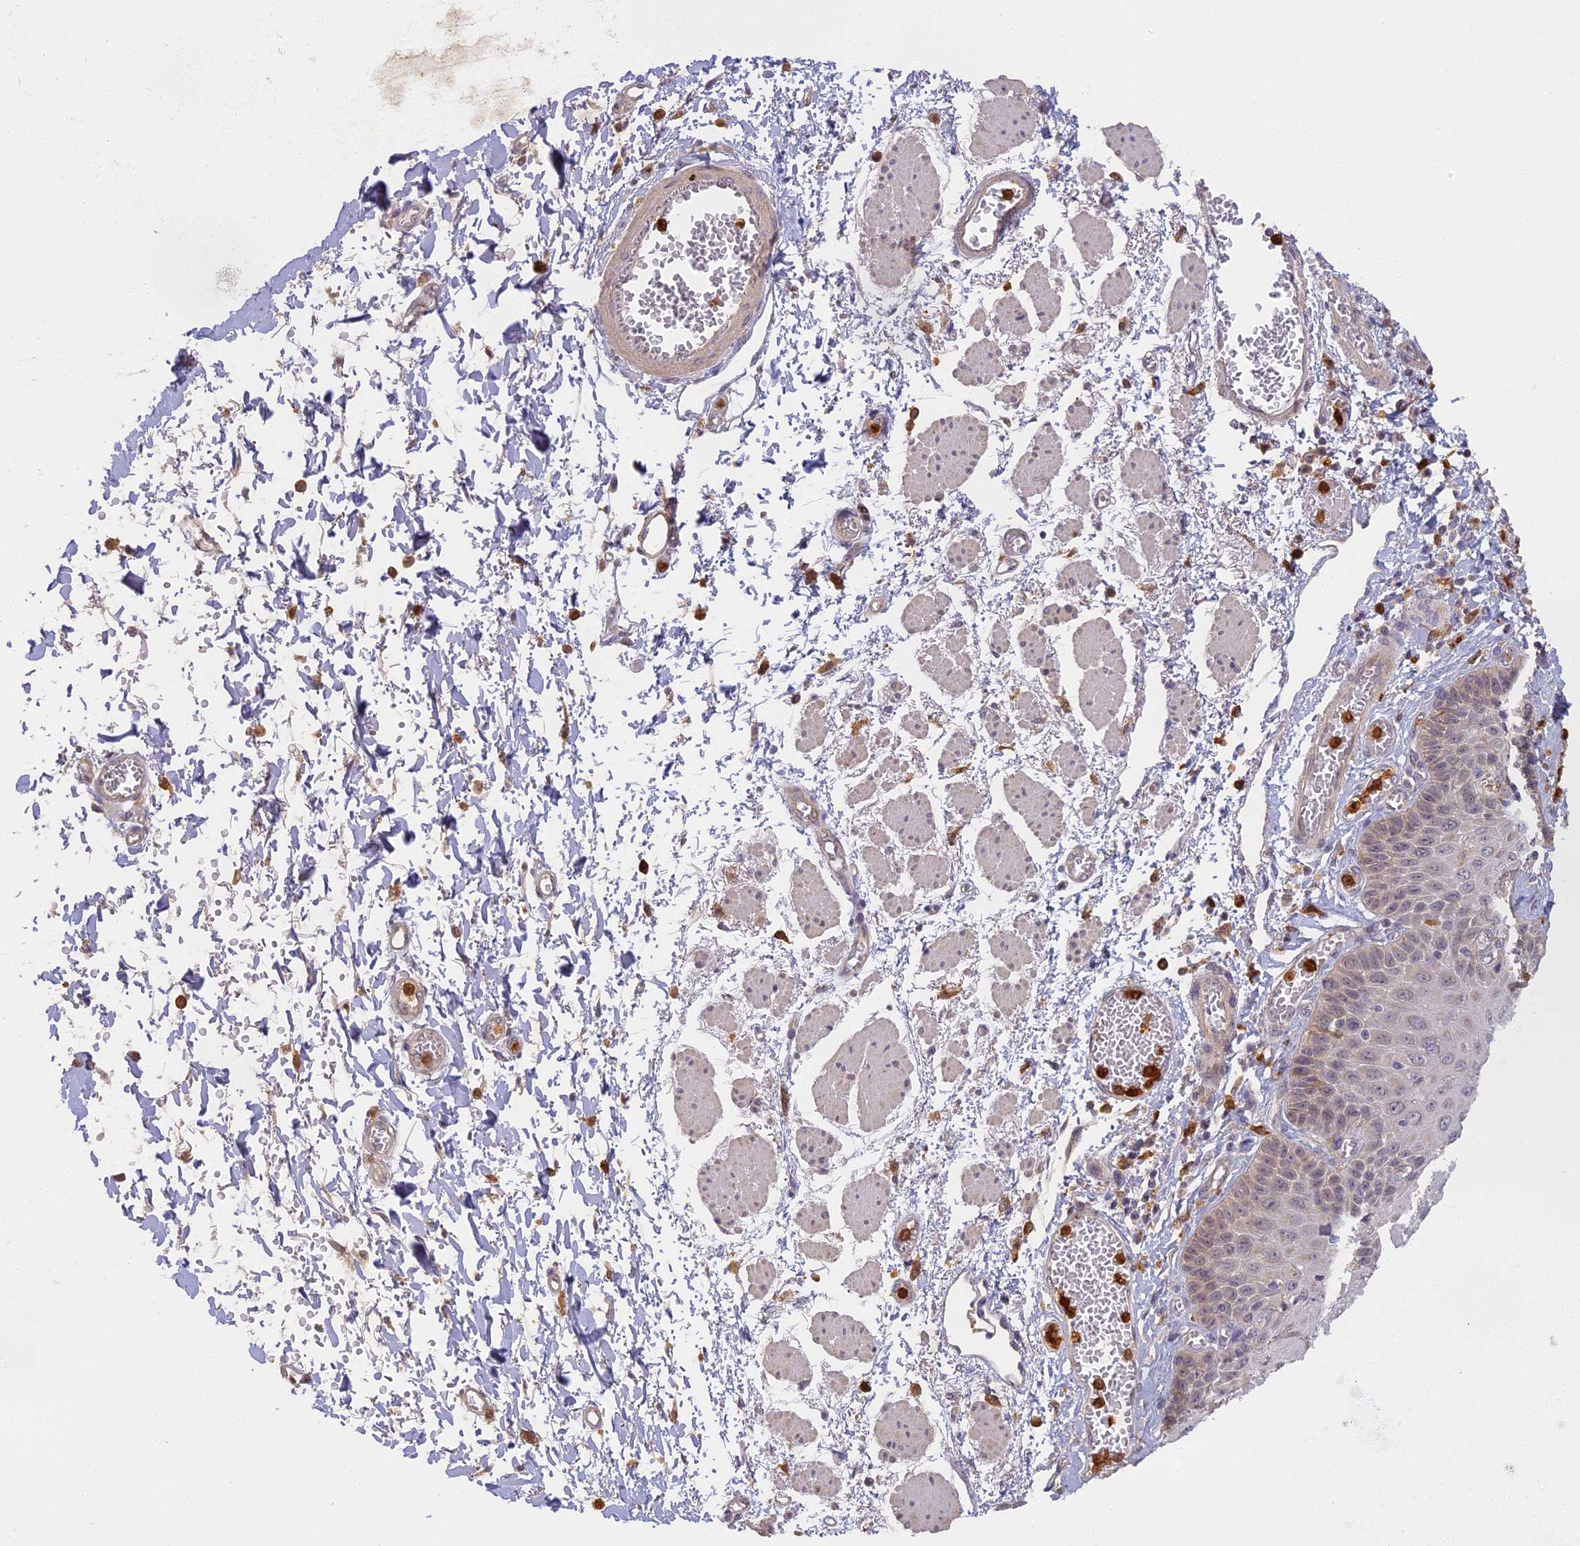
{"staining": {"intensity": "weak", "quantity": "<25%", "location": "cytoplasmic/membranous,nuclear"}, "tissue": "esophagus", "cell_type": "Squamous epithelial cells", "image_type": "normal", "snomed": [{"axis": "morphology", "description": "Normal tissue, NOS"}, {"axis": "topography", "description": "Esophagus"}], "caption": "High power microscopy image of an immunohistochemistry (IHC) image of unremarkable esophagus, revealing no significant positivity in squamous epithelial cells.", "gene": "NCF4", "patient": {"sex": "male", "age": 81}}